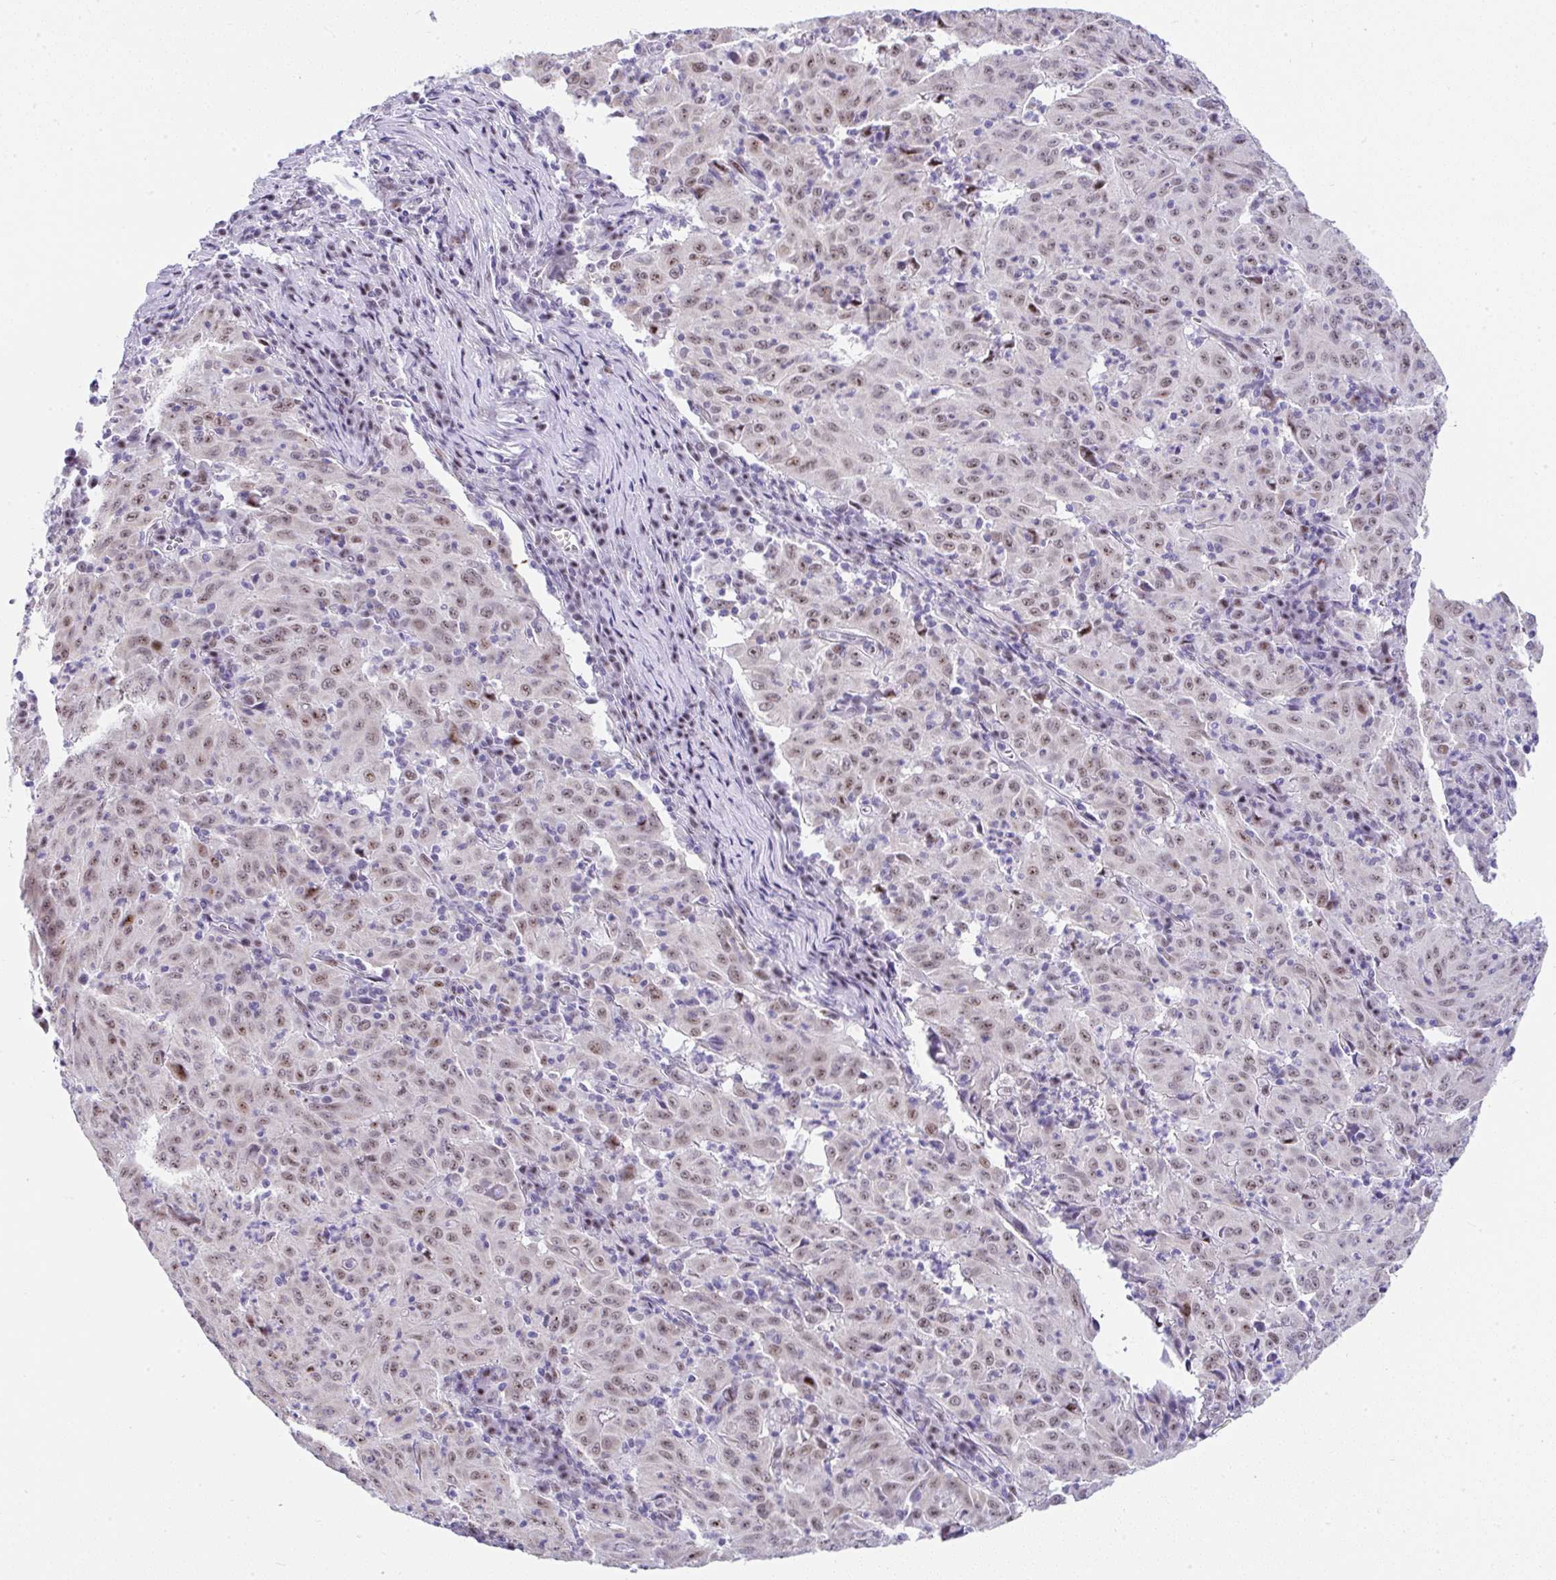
{"staining": {"intensity": "moderate", "quantity": "25%-75%", "location": "nuclear"}, "tissue": "pancreatic cancer", "cell_type": "Tumor cells", "image_type": "cancer", "snomed": [{"axis": "morphology", "description": "Adenocarcinoma, NOS"}, {"axis": "topography", "description": "Pancreas"}], "caption": "Human pancreatic cancer stained for a protein (brown) displays moderate nuclear positive positivity in about 25%-75% of tumor cells.", "gene": "NR1D2", "patient": {"sex": "male", "age": 63}}